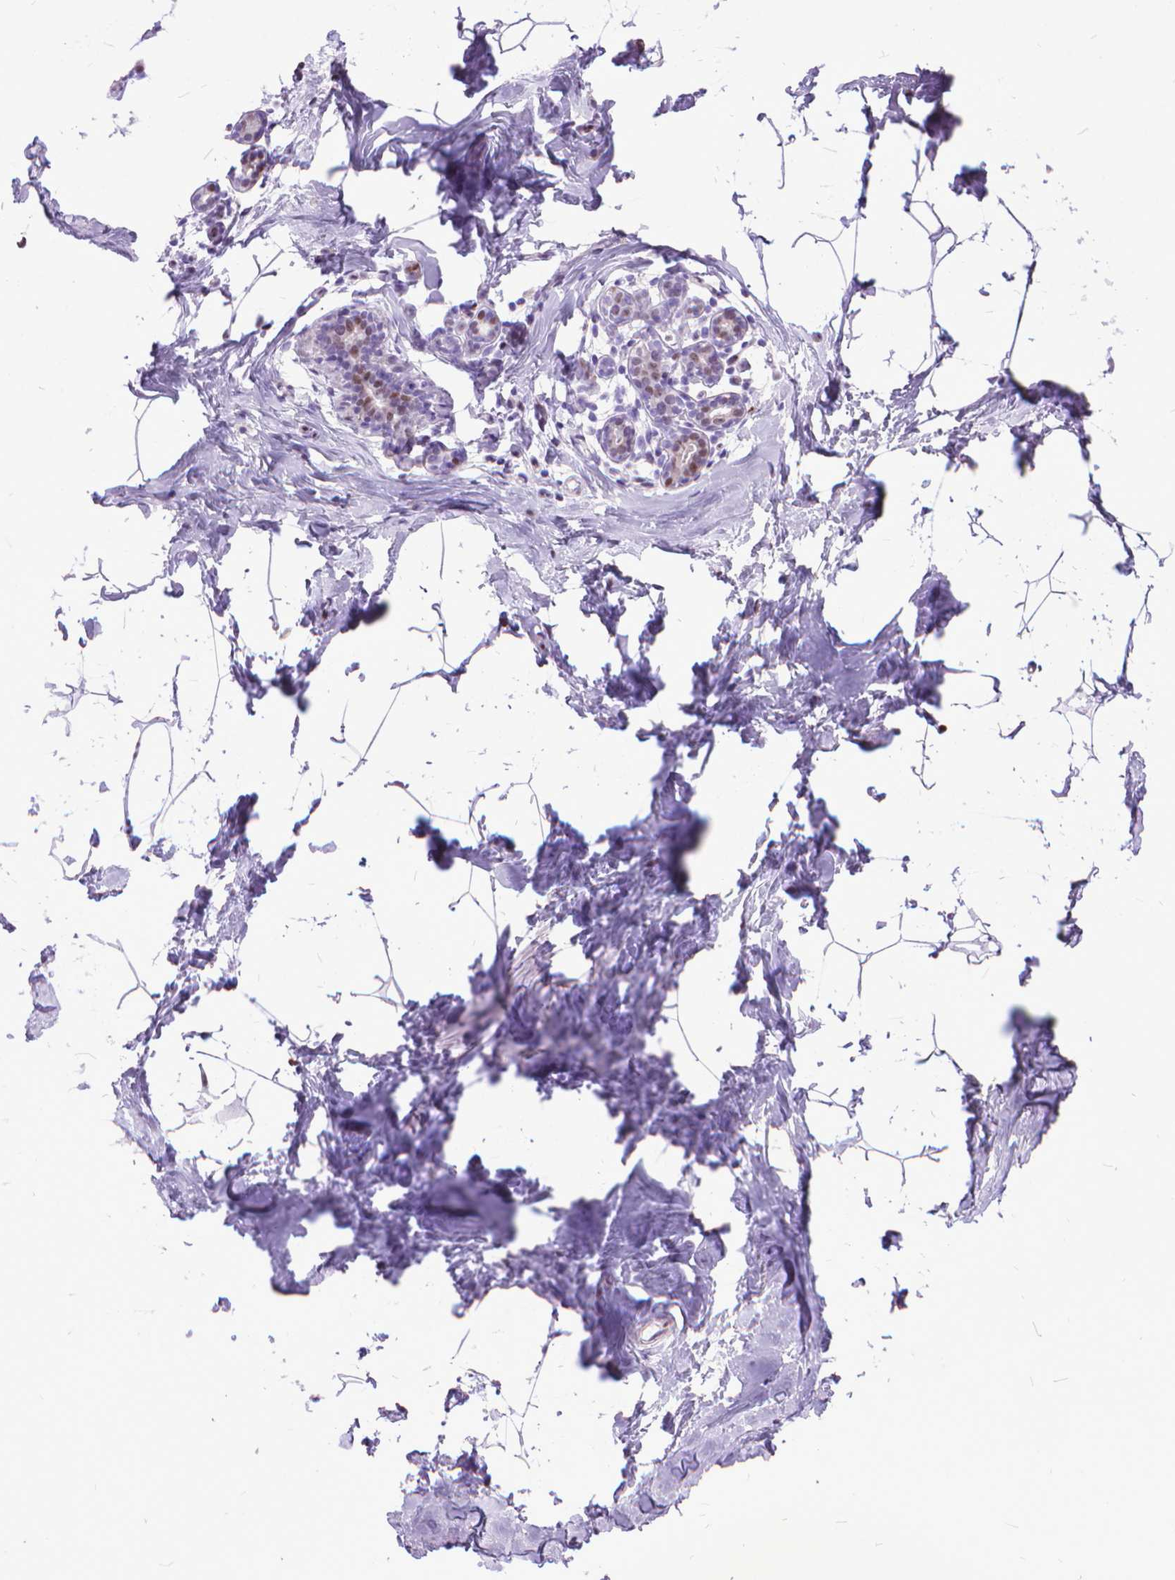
{"staining": {"intensity": "weak", "quantity": "<25%", "location": "nuclear"}, "tissue": "breast", "cell_type": "Adipocytes", "image_type": "normal", "snomed": [{"axis": "morphology", "description": "Normal tissue, NOS"}, {"axis": "topography", "description": "Breast"}], "caption": "IHC micrograph of normal breast: human breast stained with DAB (3,3'-diaminobenzidine) demonstrates no significant protein positivity in adipocytes. Brightfield microscopy of immunohistochemistry stained with DAB (3,3'-diaminobenzidine) (brown) and hematoxylin (blue), captured at high magnification.", "gene": "POLE4", "patient": {"sex": "female", "age": 32}}